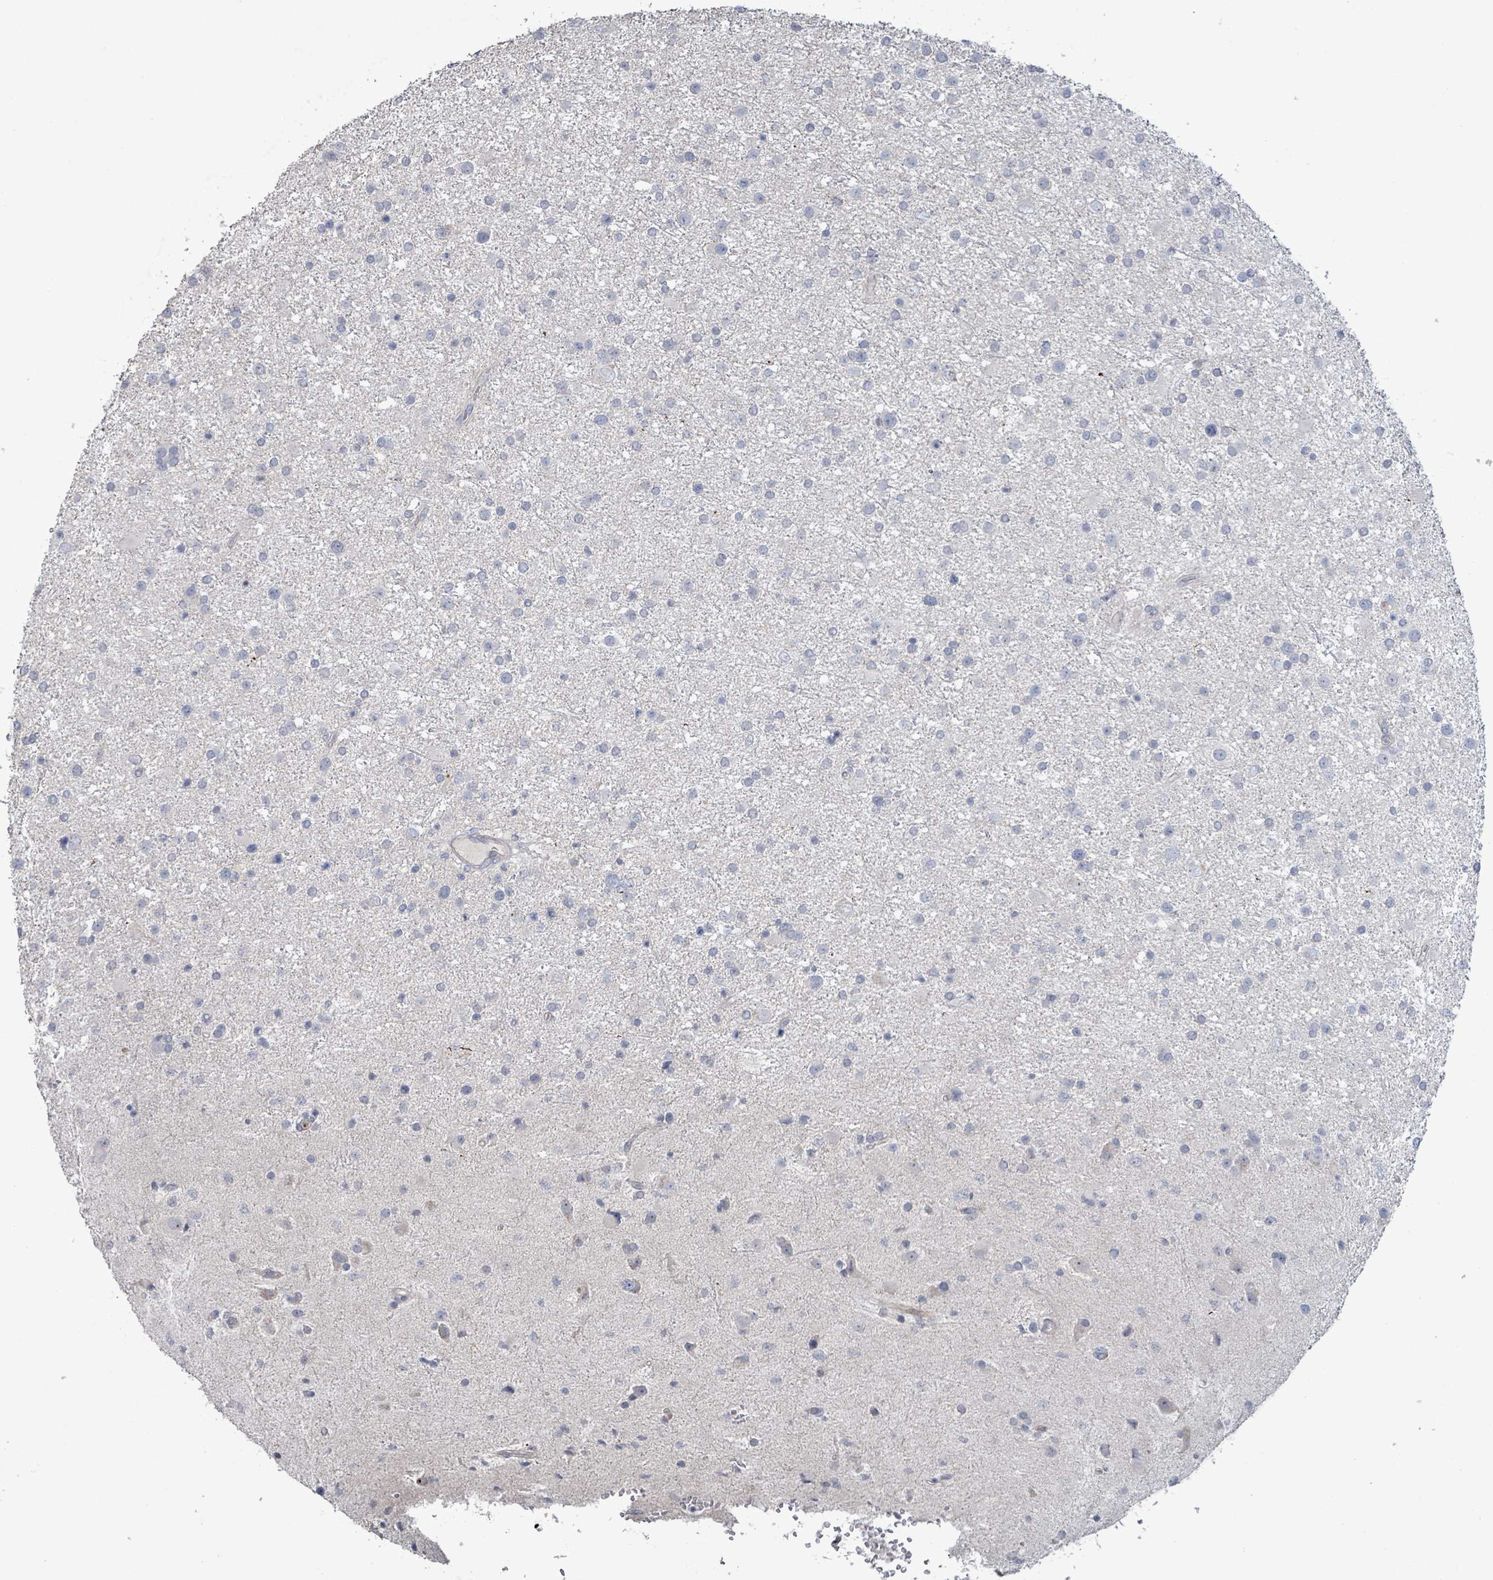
{"staining": {"intensity": "negative", "quantity": "none", "location": "none"}, "tissue": "glioma", "cell_type": "Tumor cells", "image_type": "cancer", "snomed": [{"axis": "morphology", "description": "Glioma, malignant, Low grade"}, {"axis": "topography", "description": "Brain"}], "caption": "DAB immunohistochemical staining of malignant low-grade glioma exhibits no significant positivity in tumor cells. (DAB immunohistochemistry (IHC), high magnification).", "gene": "LILRA4", "patient": {"sex": "female", "age": 32}}